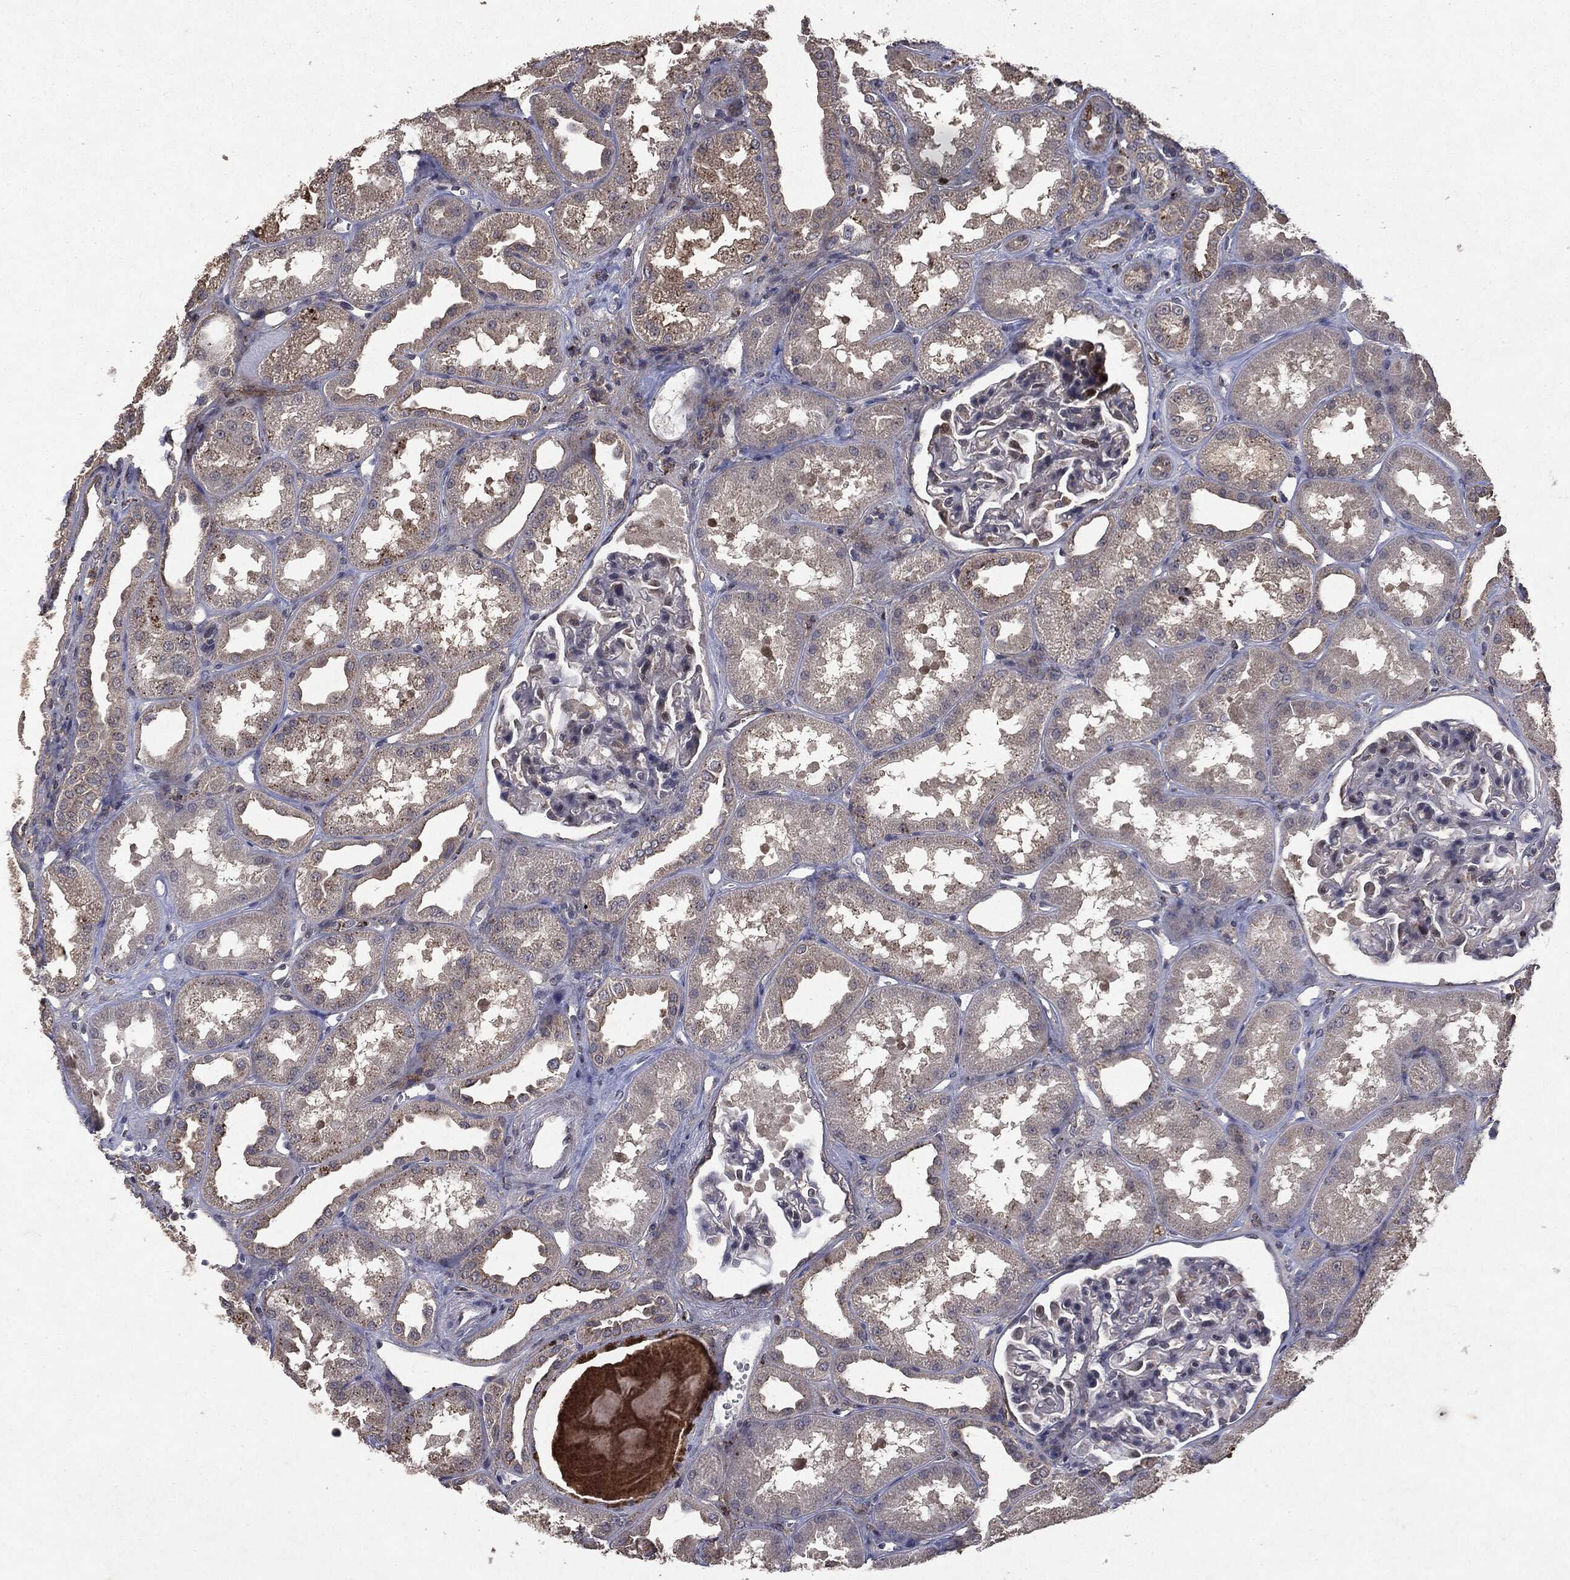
{"staining": {"intensity": "negative", "quantity": "none", "location": "none"}, "tissue": "kidney", "cell_type": "Cells in glomeruli", "image_type": "normal", "snomed": [{"axis": "morphology", "description": "Normal tissue, NOS"}, {"axis": "topography", "description": "Kidney"}], "caption": "Photomicrograph shows no significant protein positivity in cells in glomeruli of normal kidney. Brightfield microscopy of immunohistochemistry stained with DAB (3,3'-diaminobenzidine) (brown) and hematoxylin (blue), captured at high magnification.", "gene": "PTEN", "patient": {"sex": "male", "age": 61}}